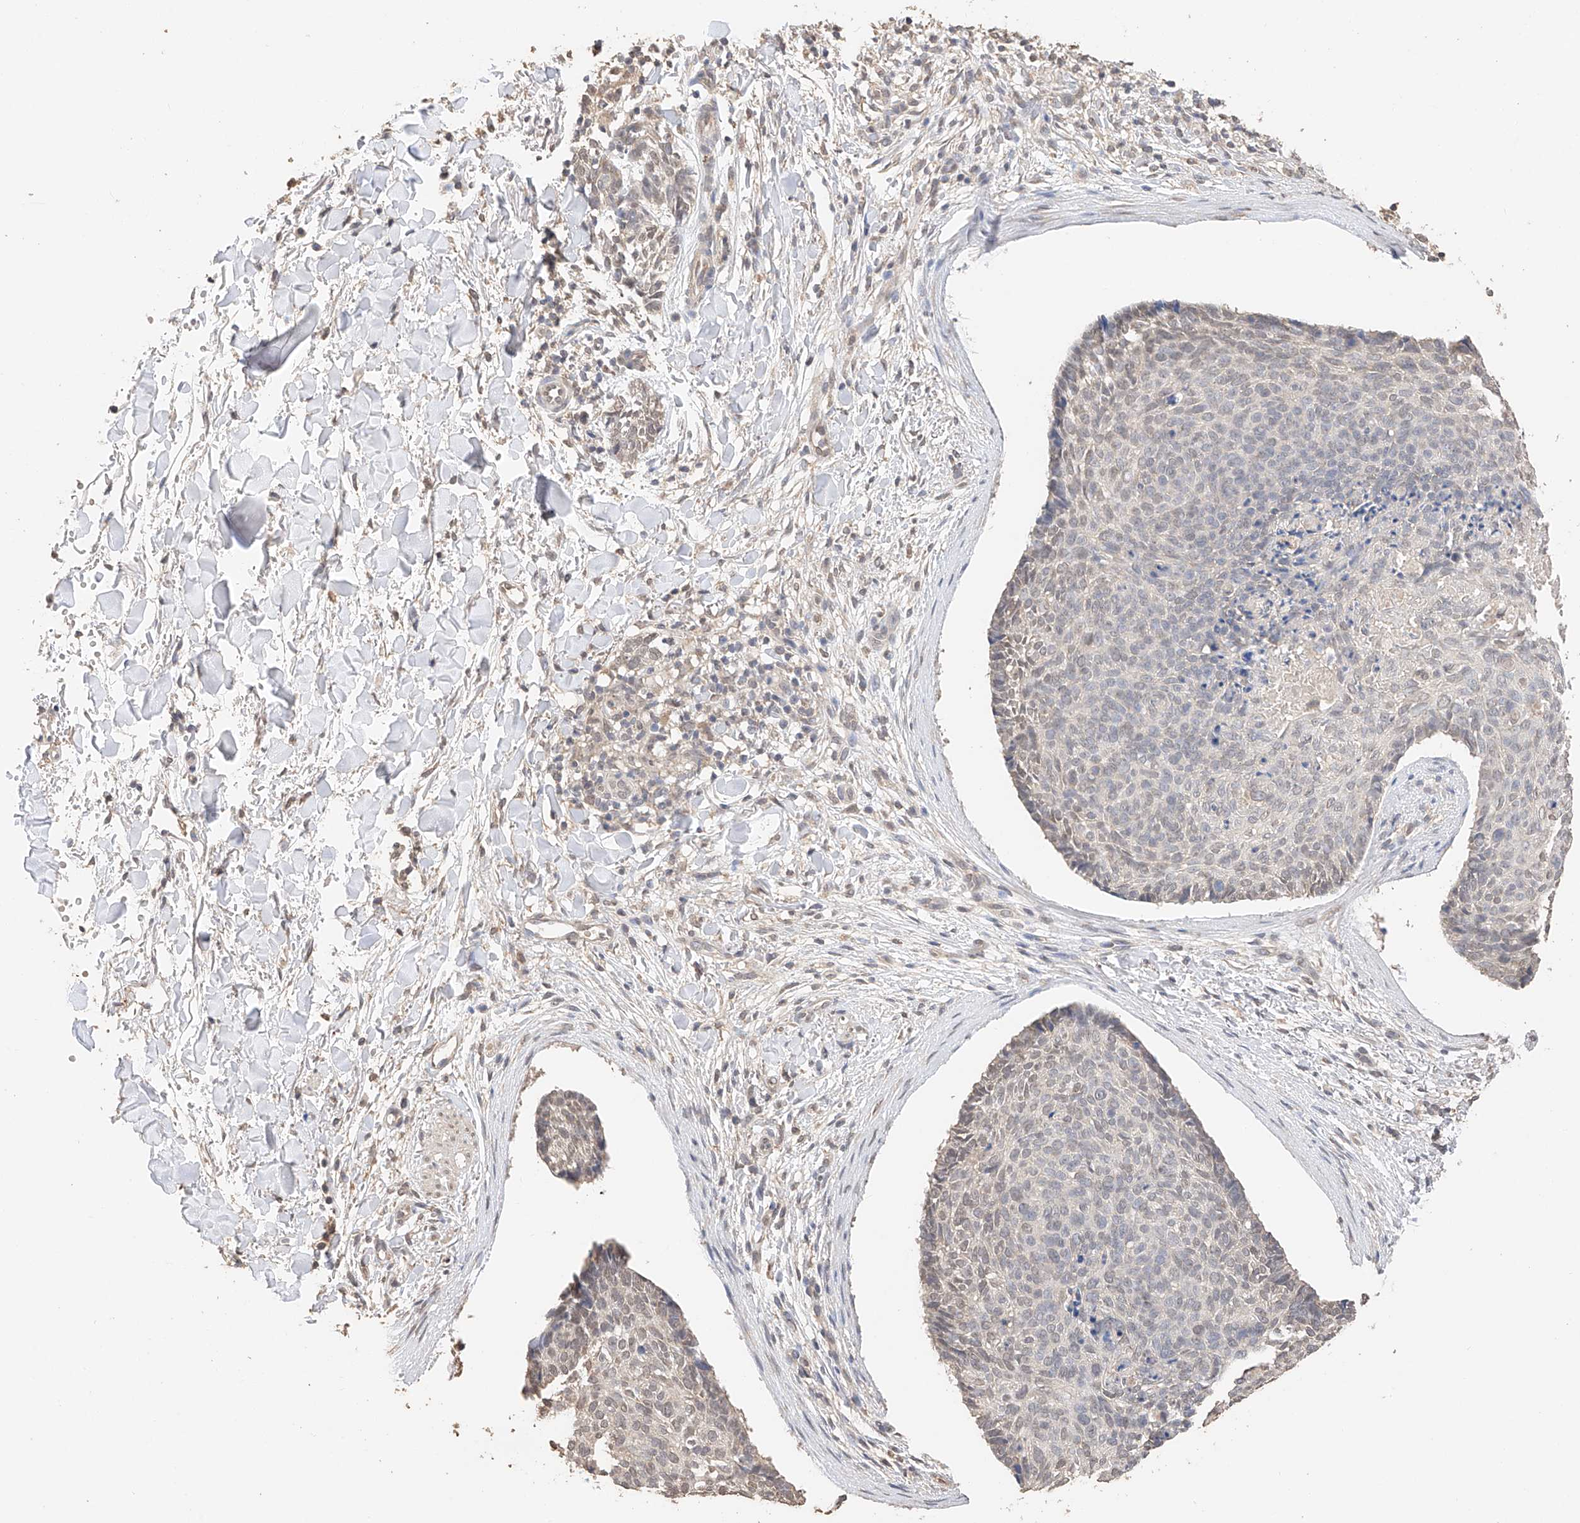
{"staining": {"intensity": "weak", "quantity": "<25%", "location": "nuclear"}, "tissue": "skin cancer", "cell_type": "Tumor cells", "image_type": "cancer", "snomed": [{"axis": "morphology", "description": "Normal tissue, NOS"}, {"axis": "morphology", "description": "Basal cell carcinoma"}, {"axis": "topography", "description": "Skin"}], "caption": "This is an immunohistochemistry image of skin cancer. There is no staining in tumor cells.", "gene": "IL22RA2", "patient": {"sex": "female", "age": 56}}